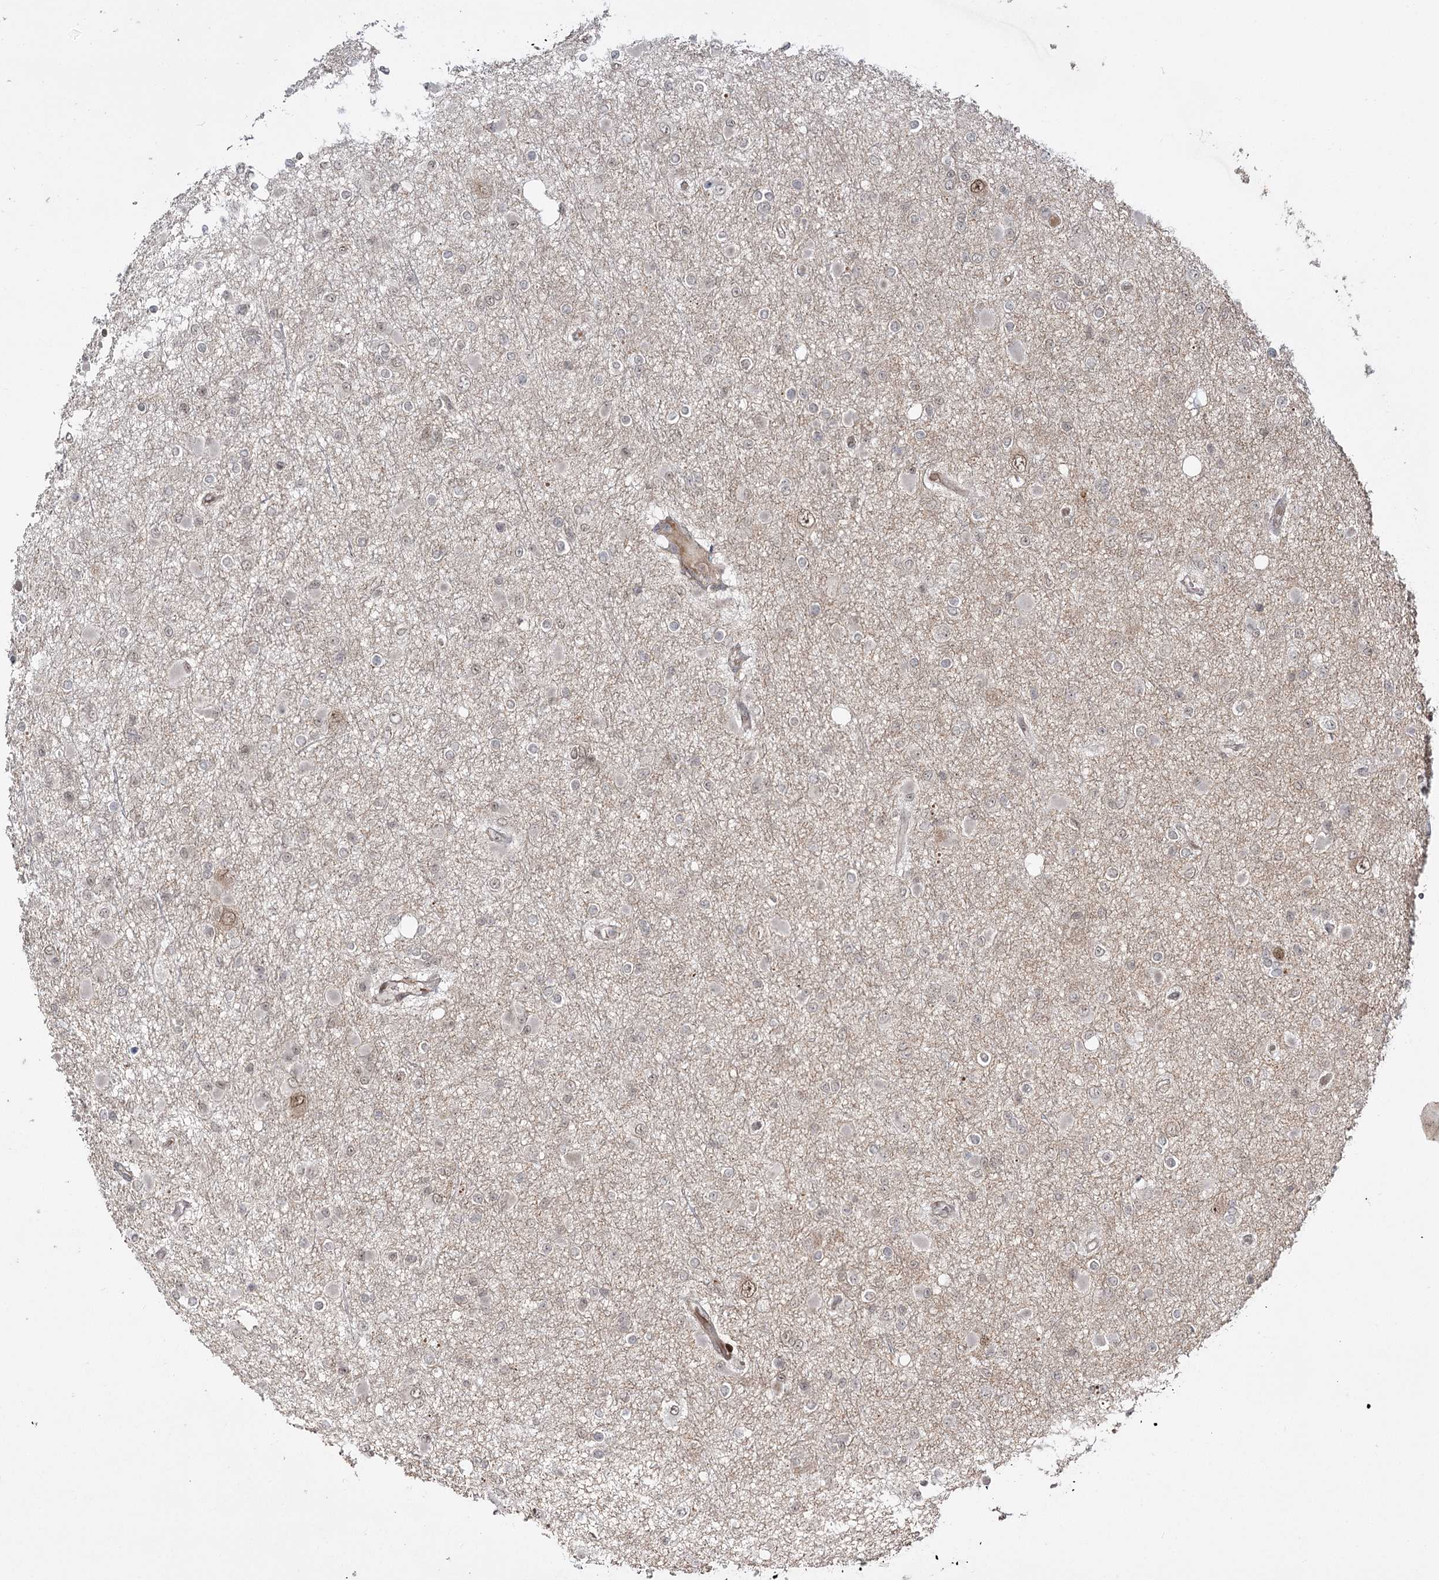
{"staining": {"intensity": "weak", "quantity": "<25%", "location": "nuclear"}, "tissue": "glioma", "cell_type": "Tumor cells", "image_type": "cancer", "snomed": [{"axis": "morphology", "description": "Glioma, malignant, Low grade"}, {"axis": "topography", "description": "Brain"}], "caption": "DAB (3,3'-diaminobenzidine) immunohistochemical staining of glioma reveals no significant positivity in tumor cells.", "gene": "HELQ", "patient": {"sex": "female", "age": 22}}